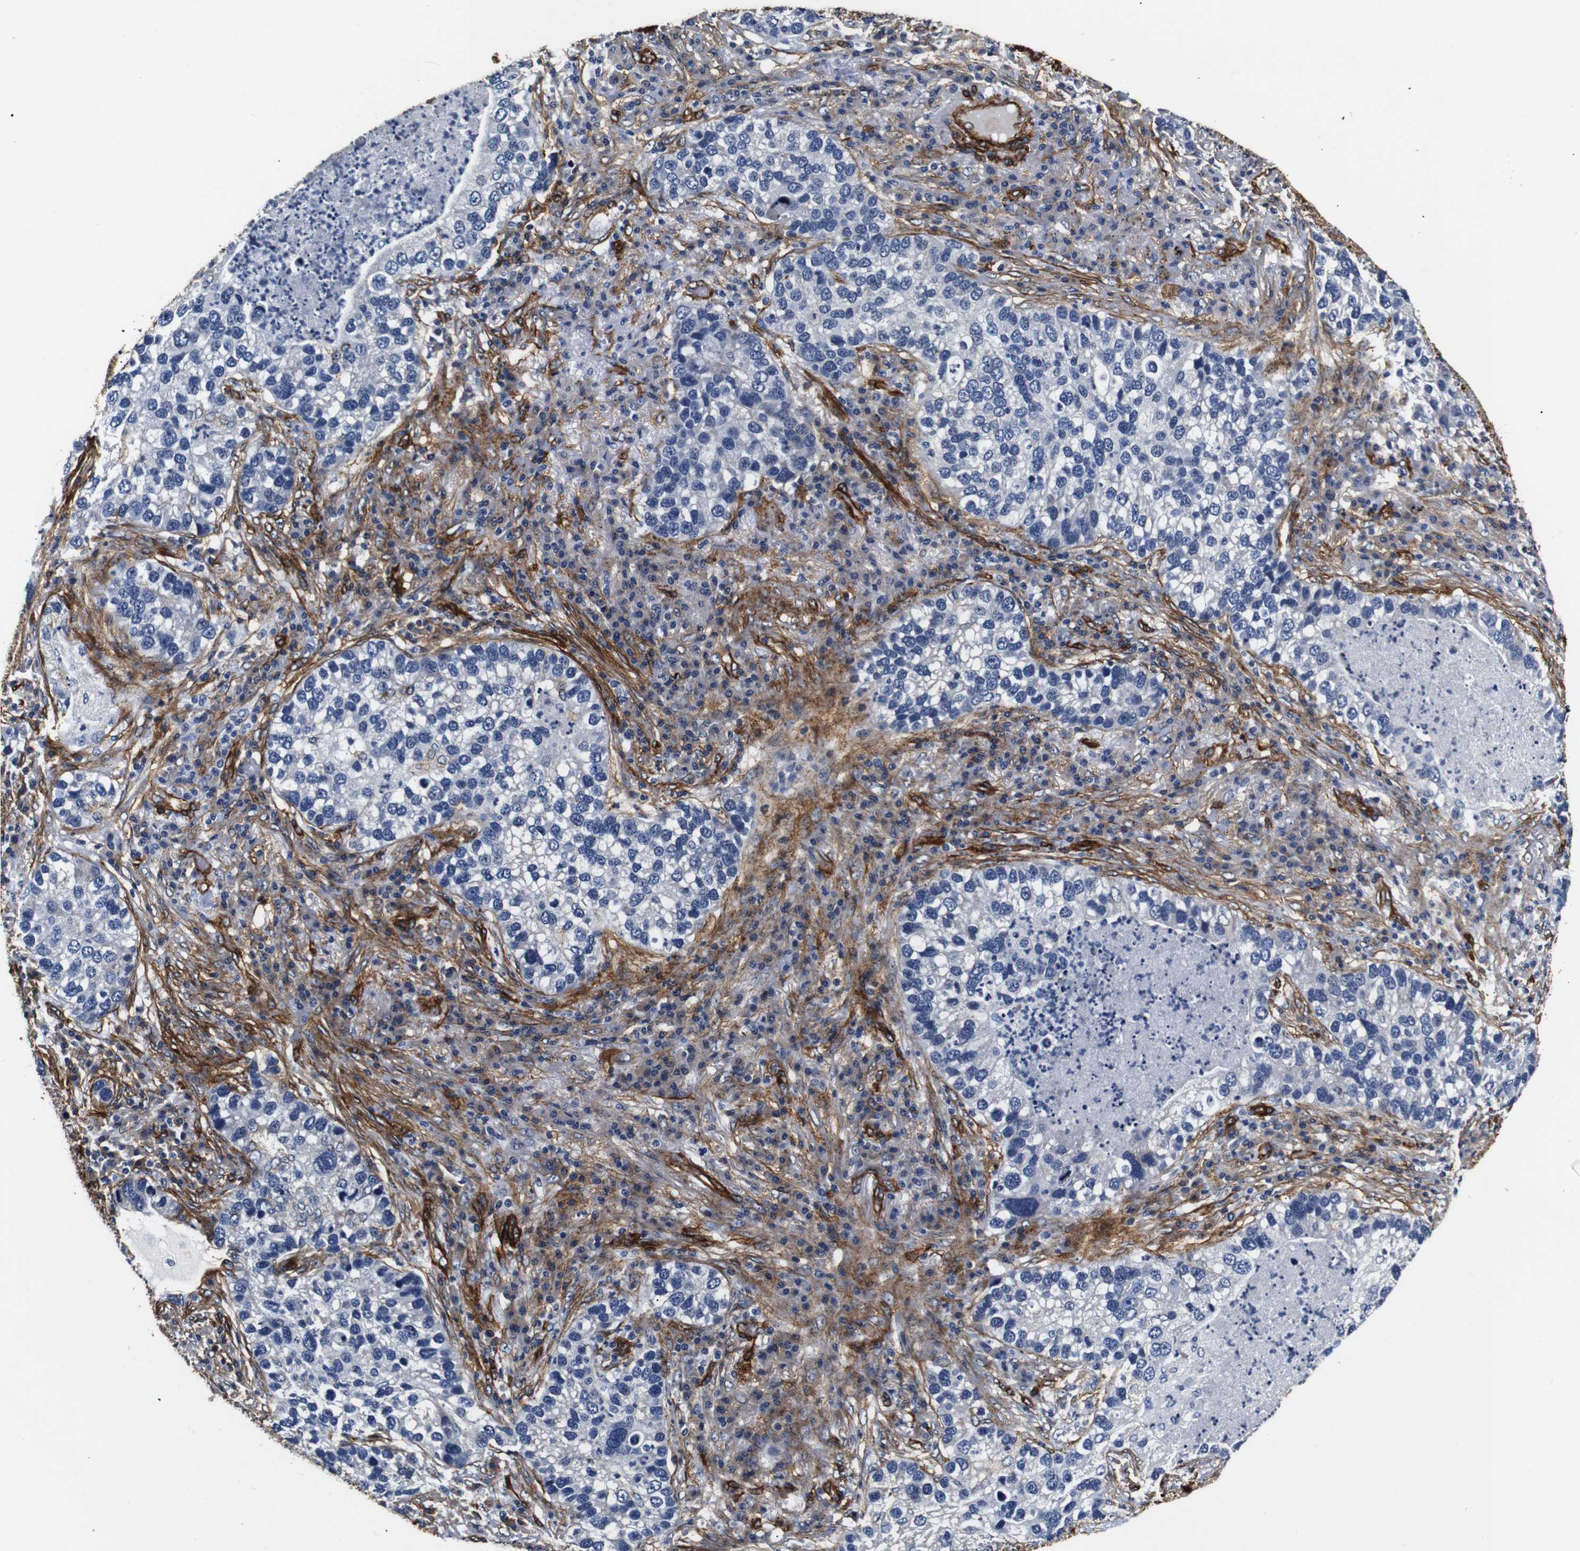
{"staining": {"intensity": "negative", "quantity": "none", "location": "none"}, "tissue": "lung cancer", "cell_type": "Tumor cells", "image_type": "cancer", "snomed": [{"axis": "morphology", "description": "Normal tissue, NOS"}, {"axis": "morphology", "description": "Adenocarcinoma, NOS"}, {"axis": "topography", "description": "Bronchus"}, {"axis": "topography", "description": "Lung"}], "caption": "DAB (3,3'-diaminobenzidine) immunohistochemical staining of lung adenocarcinoma displays no significant positivity in tumor cells.", "gene": "CAV2", "patient": {"sex": "male", "age": 54}}